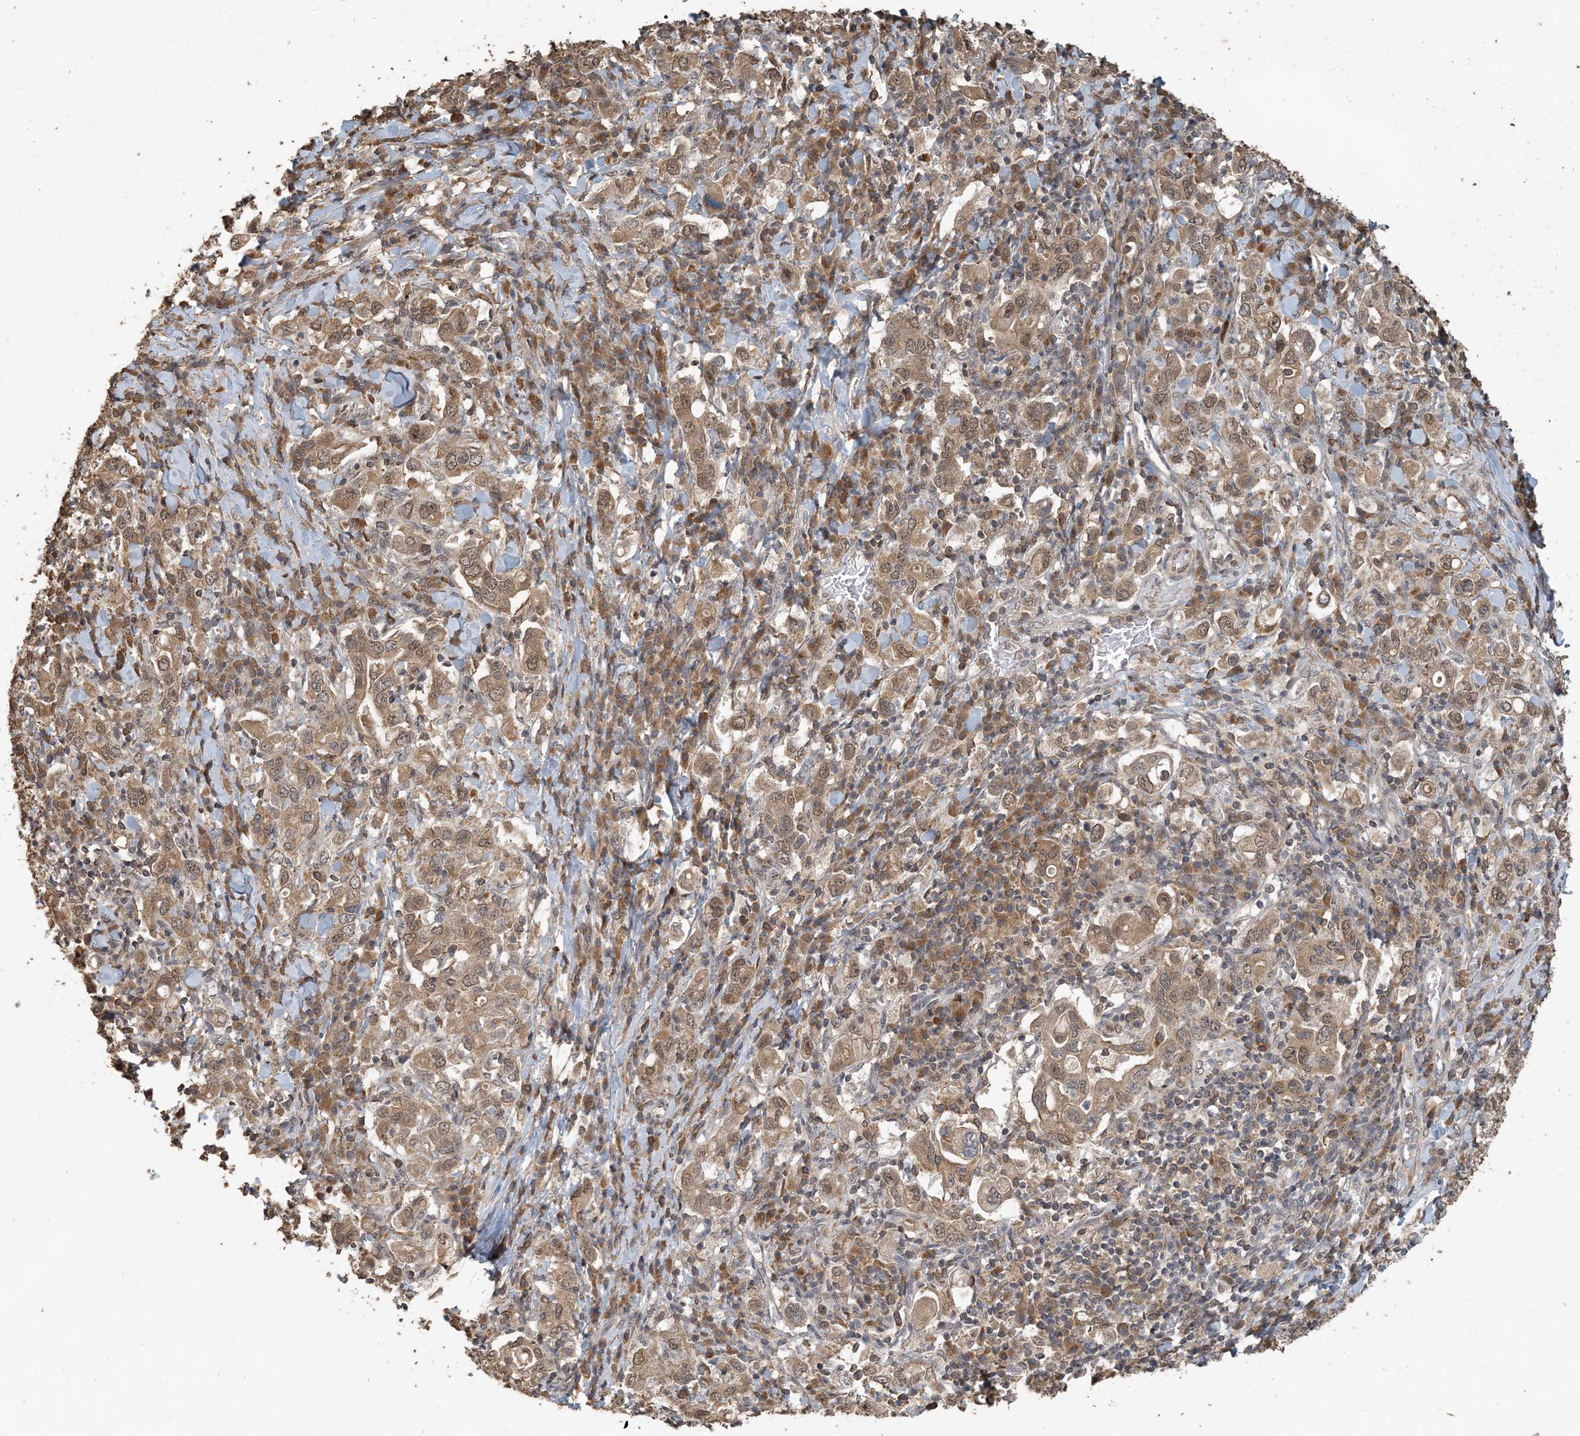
{"staining": {"intensity": "moderate", "quantity": ">75%", "location": "cytoplasmic/membranous,nuclear"}, "tissue": "stomach cancer", "cell_type": "Tumor cells", "image_type": "cancer", "snomed": [{"axis": "morphology", "description": "Adenocarcinoma, NOS"}, {"axis": "topography", "description": "Stomach, upper"}], "caption": "Tumor cells display medium levels of moderate cytoplasmic/membranous and nuclear expression in about >75% of cells in human stomach adenocarcinoma. (brown staining indicates protein expression, while blue staining denotes nuclei).", "gene": "ZC3H12A", "patient": {"sex": "male", "age": 62}}